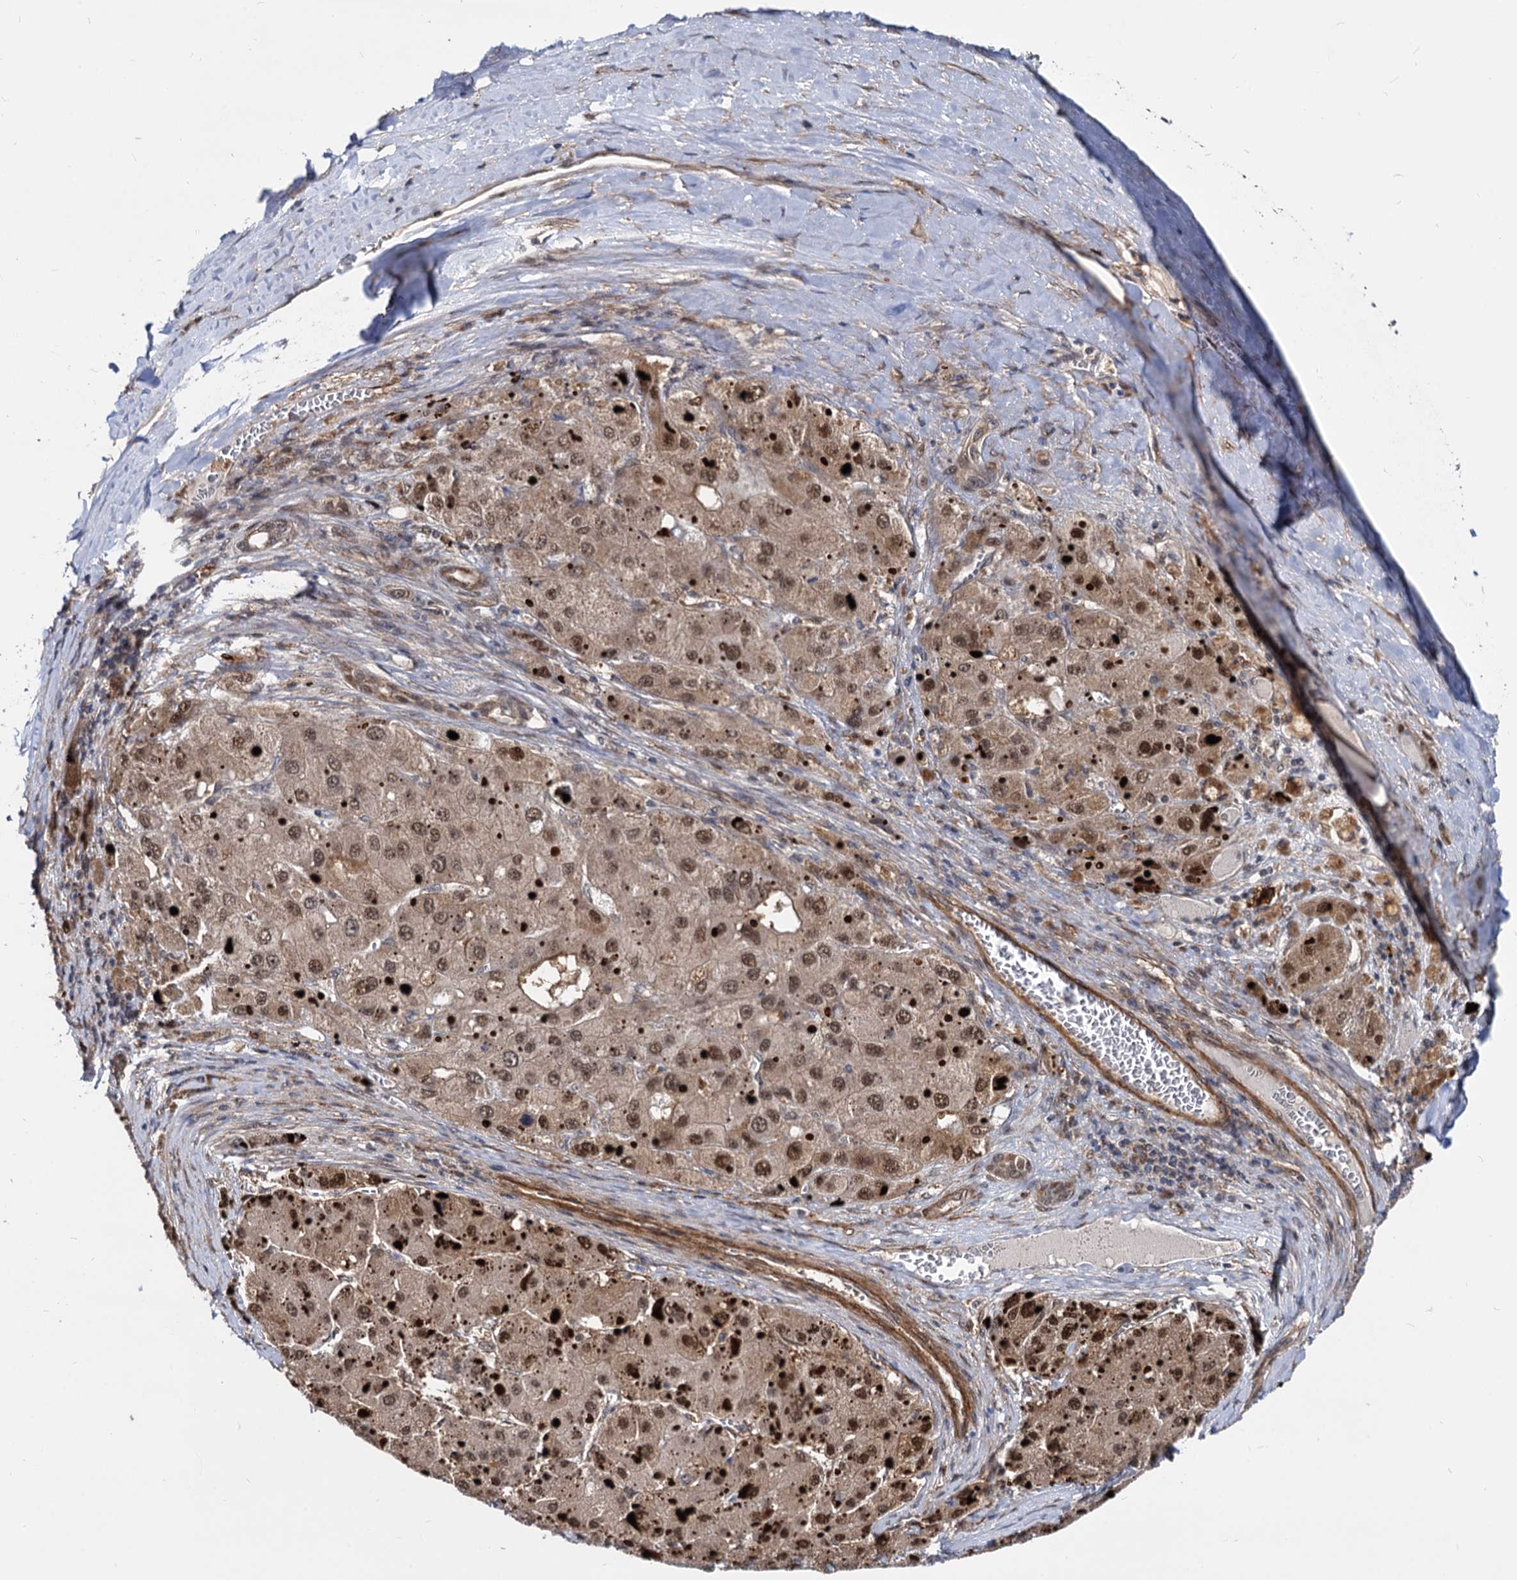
{"staining": {"intensity": "moderate", "quantity": ">75%", "location": "cytoplasmic/membranous,nuclear"}, "tissue": "liver cancer", "cell_type": "Tumor cells", "image_type": "cancer", "snomed": [{"axis": "morphology", "description": "Carcinoma, Hepatocellular, NOS"}, {"axis": "topography", "description": "Liver"}], "caption": "Immunohistochemical staining of liver hepatocellular carcinoma shows medium levels of moderate cytoplasmic/membranous and nuclear expression in approximately >75% of tumor cells. The staining was performed using DAB (3,3'-diaminobenzidine) to visualize the protein expression in brown, while the nuclei were stained in blue with hematoxylin (Magnification: 20x).", "gene": "PSMD4", "patient": {"sex": "female", "age": 73}}